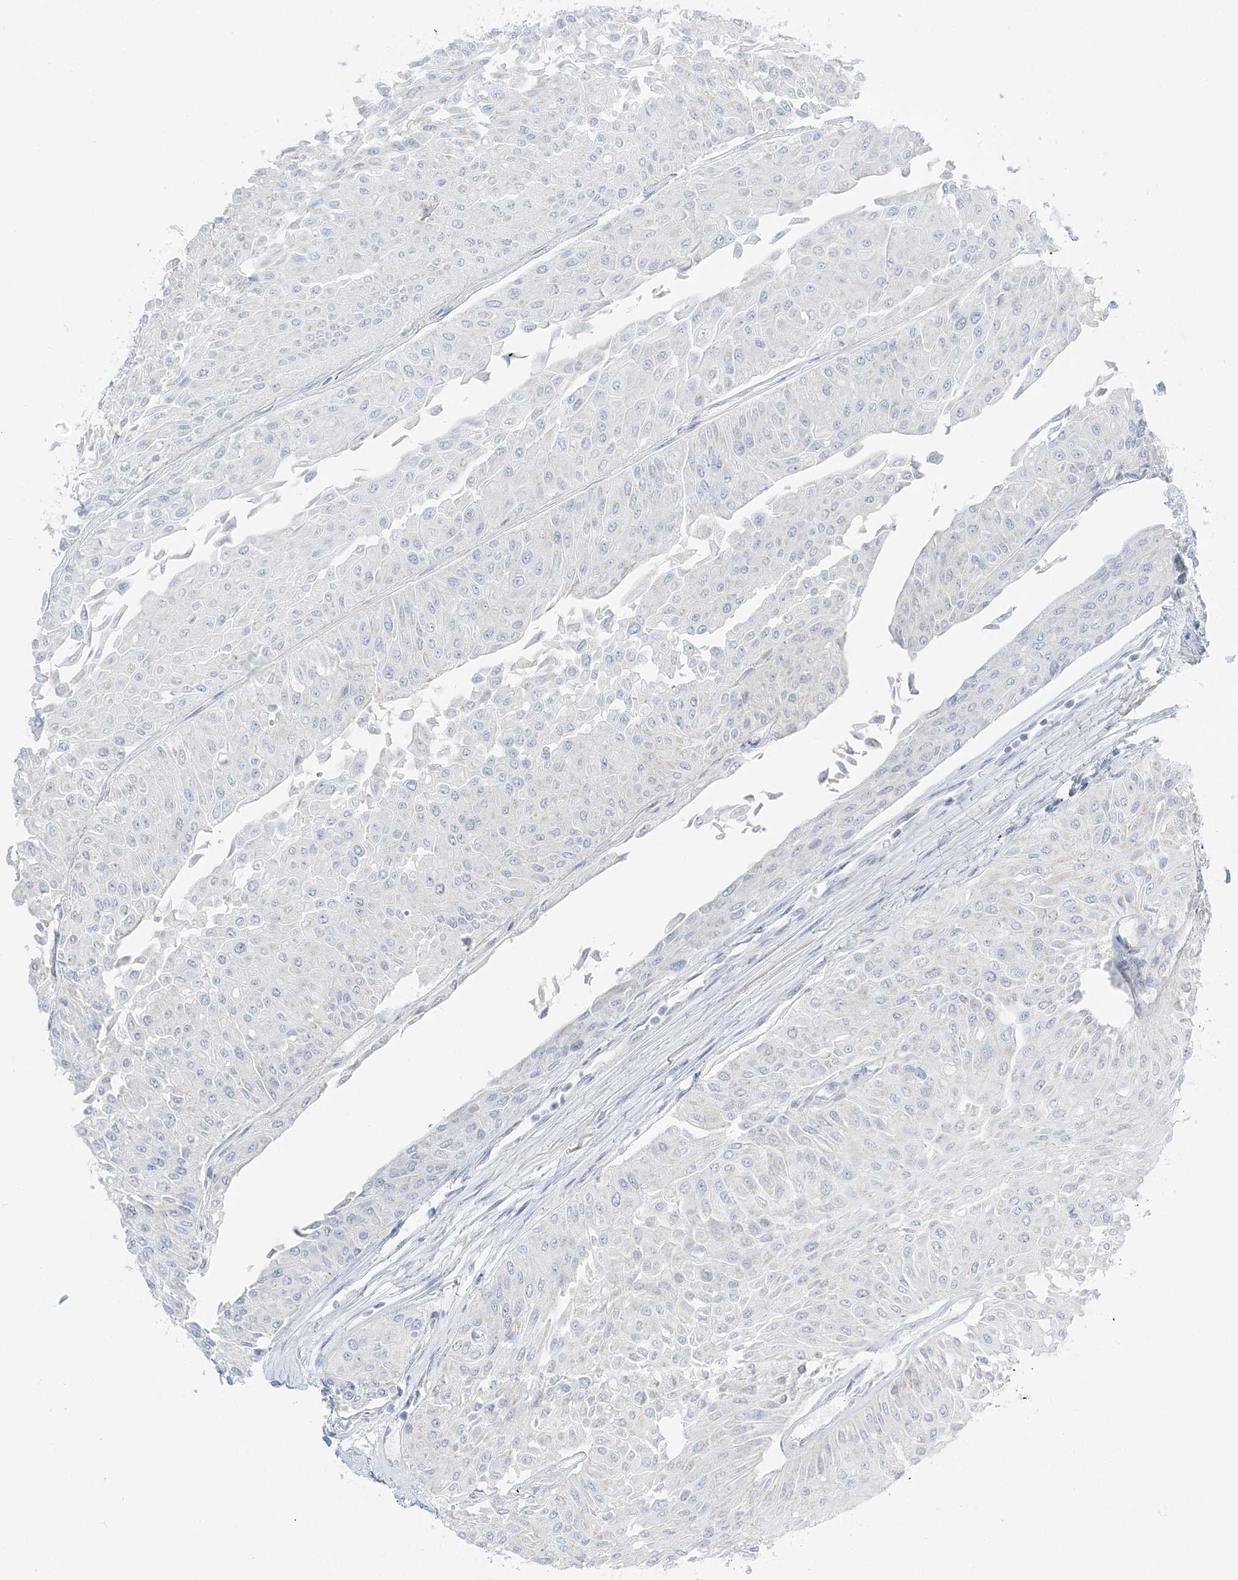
{"staining": {"intensity": "negative", "quantity": "none", "location": "none"}, "tissue": "urothelial cancer", "cell_type": "Tumor cells", "image_type": "cancer", "snomed": [{"axis": "morphology", "description": "Urothelial carcinoma, Low grade"}, {"axis": "topography", "description": "Urinary bladder"}], "caption": "DAB (3,3'-diaminobenzidine) immunohistochemical staining of human urothelial carcinoma (low-grade) demonstrates no significant positivity in tumor cells.", "gene": "NAA11", "patient": {"sex": "male", "age": 67}}